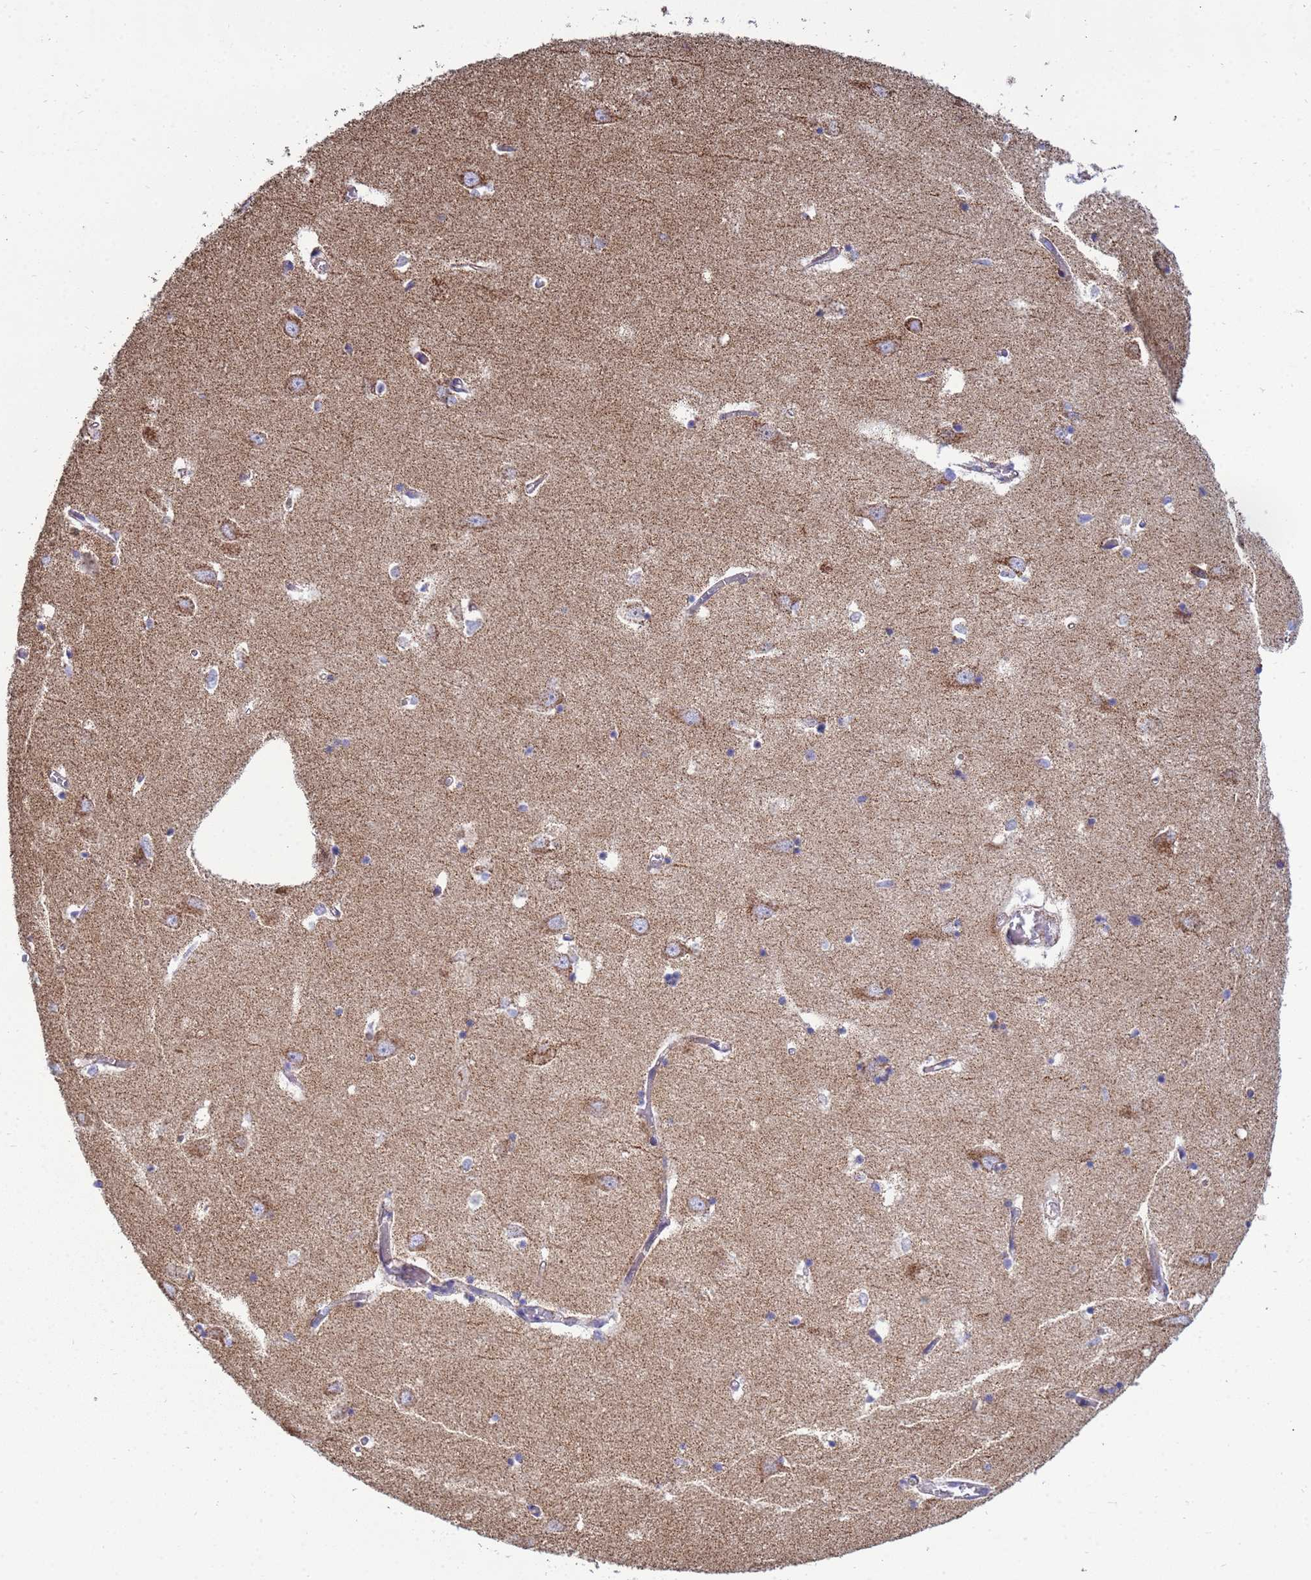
{"staining": {"intensity": "moderate", "quantity": "<25%", "location": "cytoplasmic/membranous"}, "tissue": "hippocampus", "cell_type": "Glial cells", "image_type": "normal", "snomed": [{"axis": "morphology", "description": "Normal tissue, NOS"}, {"axis": "topography", "description": "Hippocampus"}], "caption": "Immunohistochemical staining of normal human hippocampus demonstrates moderate cytoplasmic/membranous protein expression in about <25% of glial cells.", "gene": "COQ4", "patient": {"sex": "male", "age": 70}}